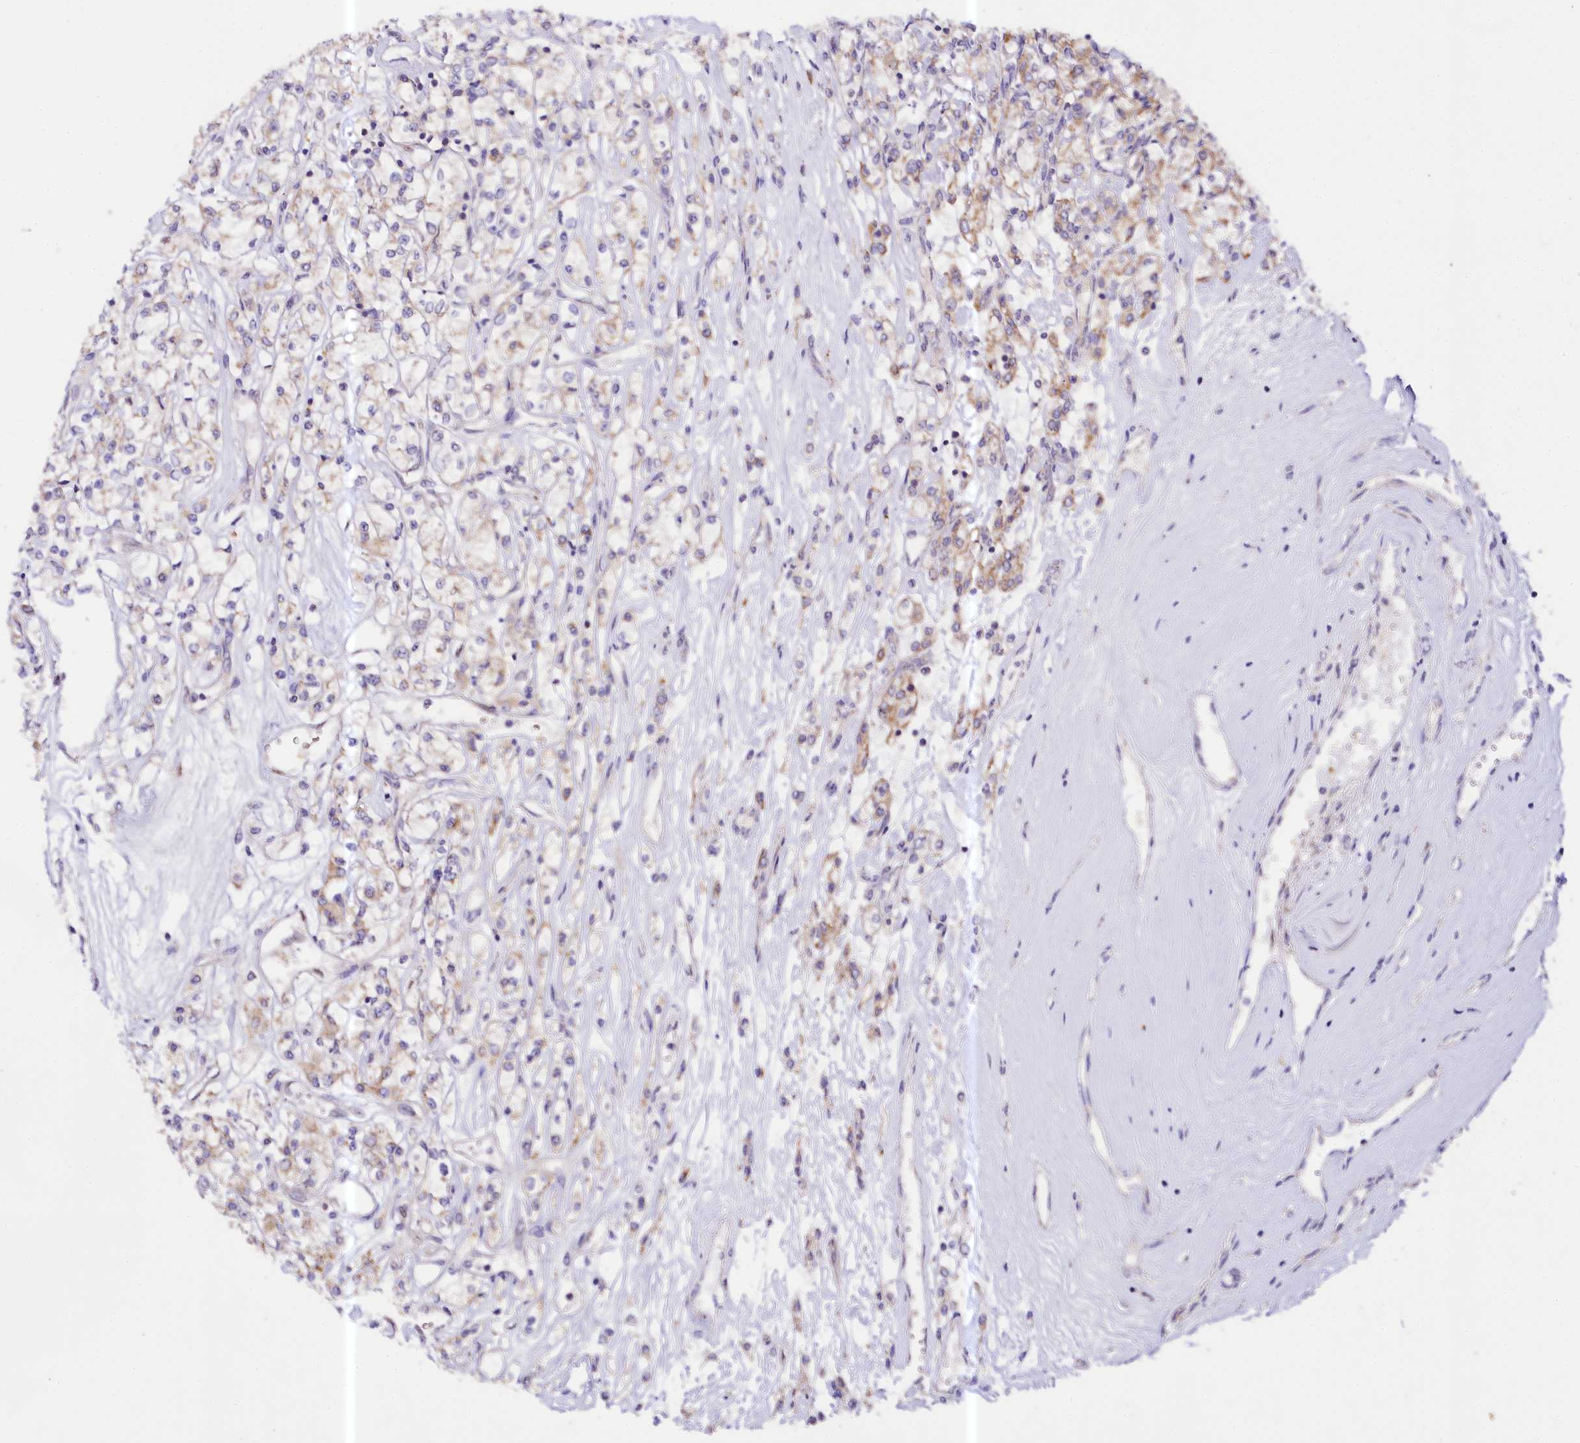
{"staining": {"intensity": "moderate", "quantity": ">75%", "location": "cytoplasmic/membranous"}, "tissue": "renal cancer", "cell_type": "Tumor cells", "image_type": "cancer", "snomed": [{"axis": "morphology", "description": "Adenocarcinoma, NOS"}, {"axis": "topography", "description": "Kidney"}], "caption": "Tumor cells exhibit moderate cytoplasmic/membranous expression in approximately >75% of cells in adenocarcinoma (renal). Immunohistochemistry (ihc) stains the protein in brown and the nuclei are stained blue.", "gene": "CEP295", "patient": {"sex": "female", "age": 59}}